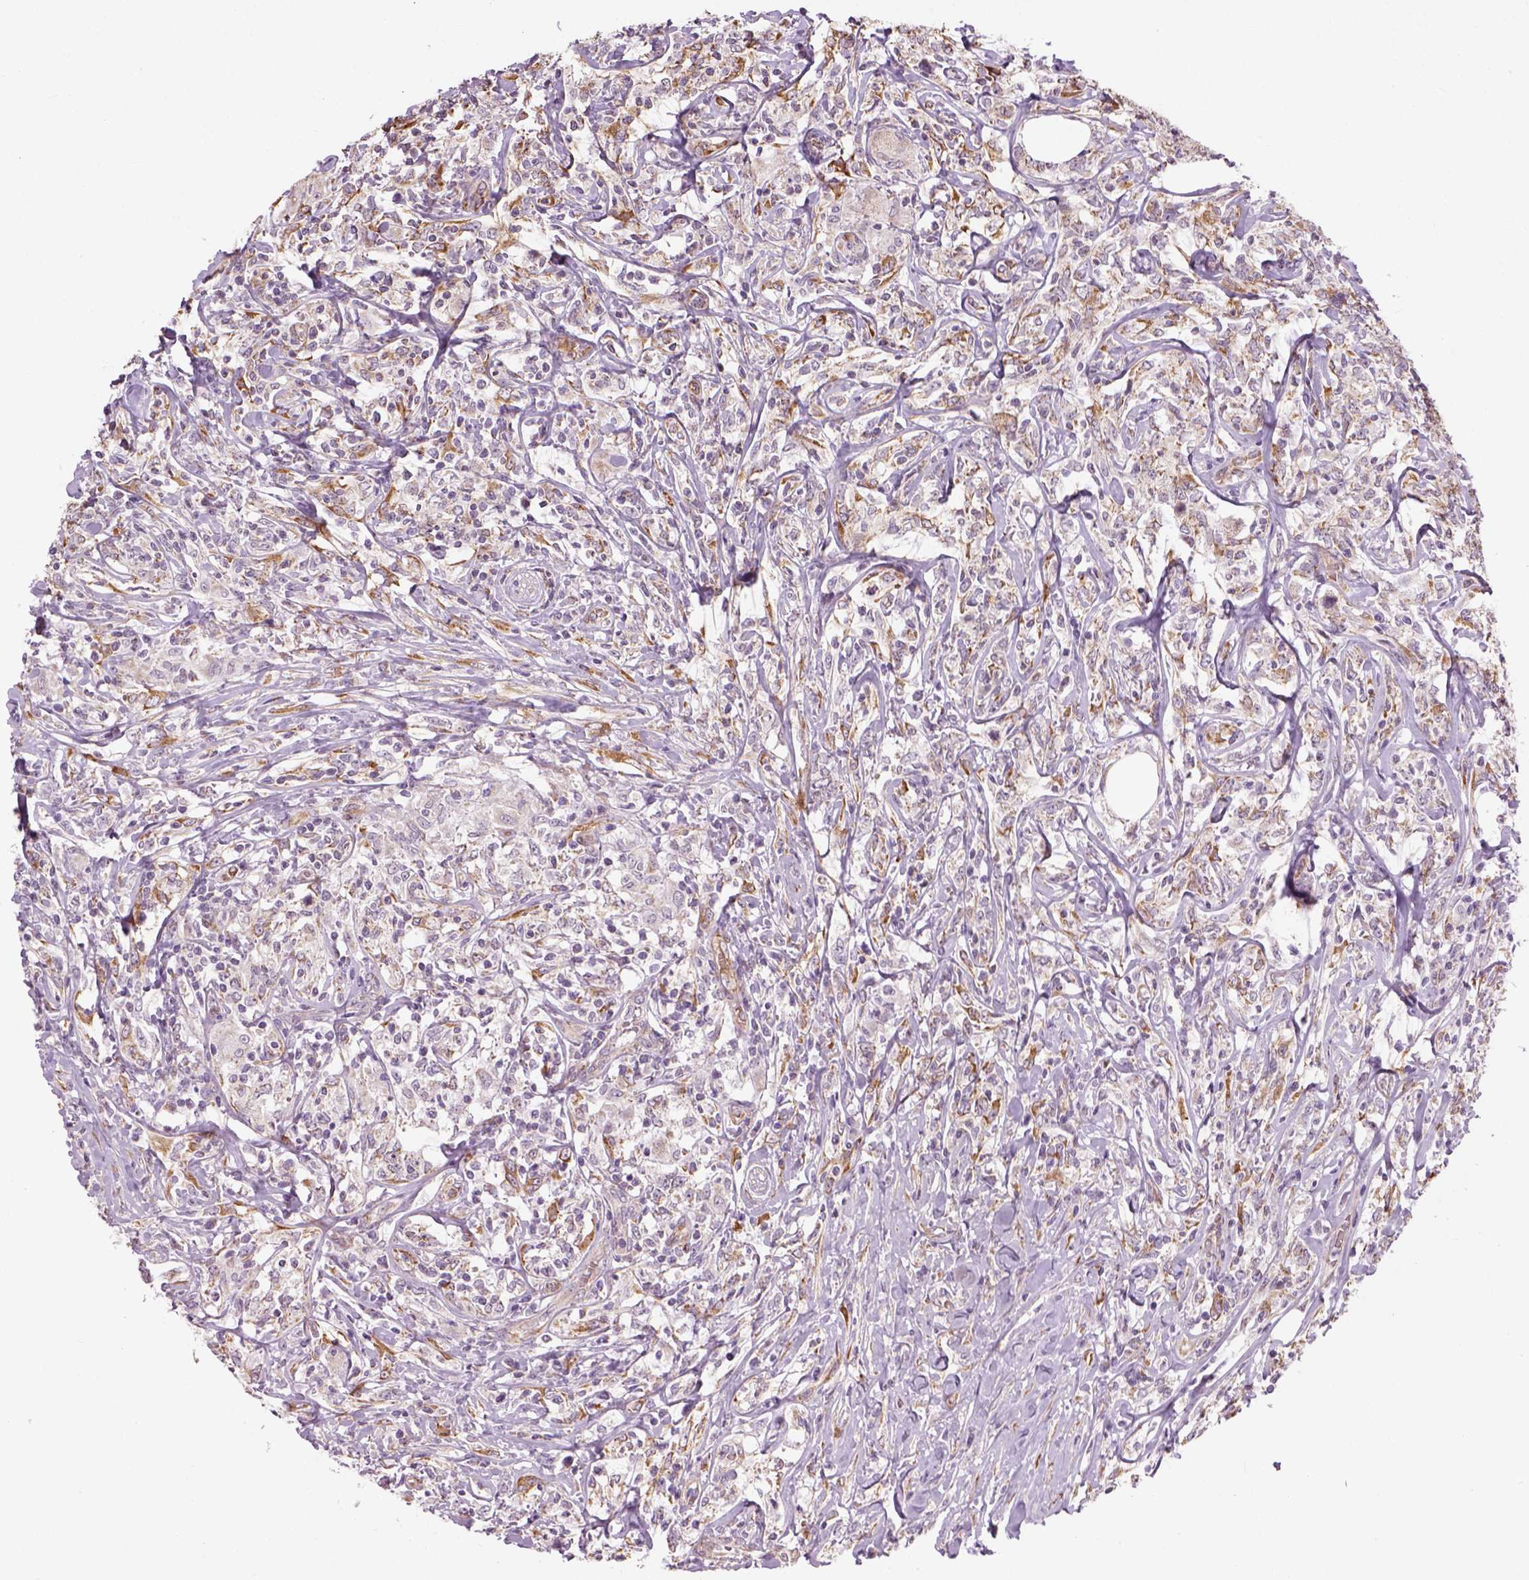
{"staining": {"intensity": "weak", "quantity": "<25%", "location": "cytoplasmic/membranous"}, "tissue": "lymphoma", "cell_type": "Tumor cells", "image_type": "cancer", "snomed": [{"axis": "morphology", "description": "Malignant lymphoma, non-Hodgkin's type, High grade"}, {"axis": "topography", "description": "Lymph node"}], "caption": "DAB immunohistochemical staining of human malignant lymphoma, non-Hodgkin's type (high-grade) exhibits no significant expression in tumor cells.", "gene": "XK", "patient": {"sex": "female", "age": 84}}